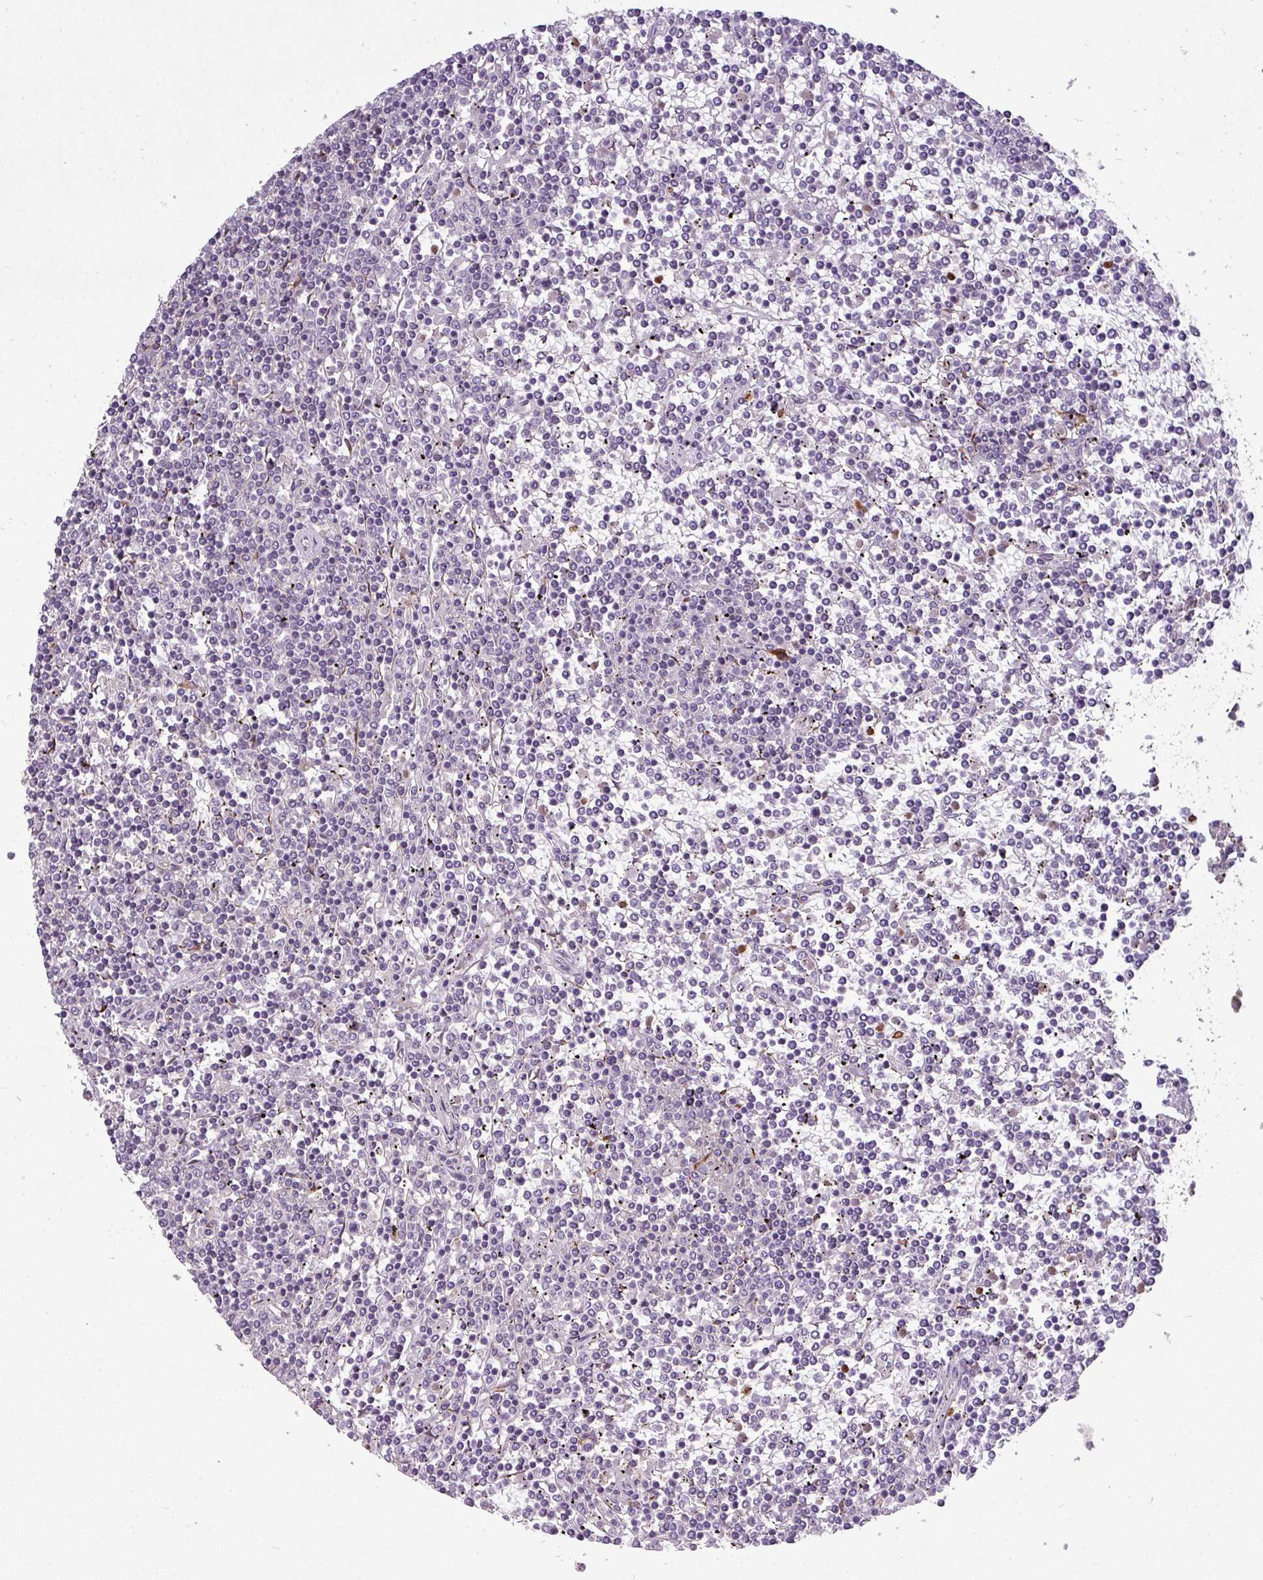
{"staining": {"intensity": "negative", "quantity": "none", "location": "none"}, "tissue": "lymphoma", "cell_type": "Tumor cells", "image_type": "cancer", "snomed": [{"axis": "morphology", "description": "Malignant lymphoma, non-Hodgkin's type, Low grade"}, {"axis": "topography", "description": "Spleen"}], "caption": "This is an immunohistochemistry (IHC) micrograph of human lymphoma. There is no staining in tumor cells.", "gene": "PAPLN", "patient": {"sex": "female", "age": 19}}